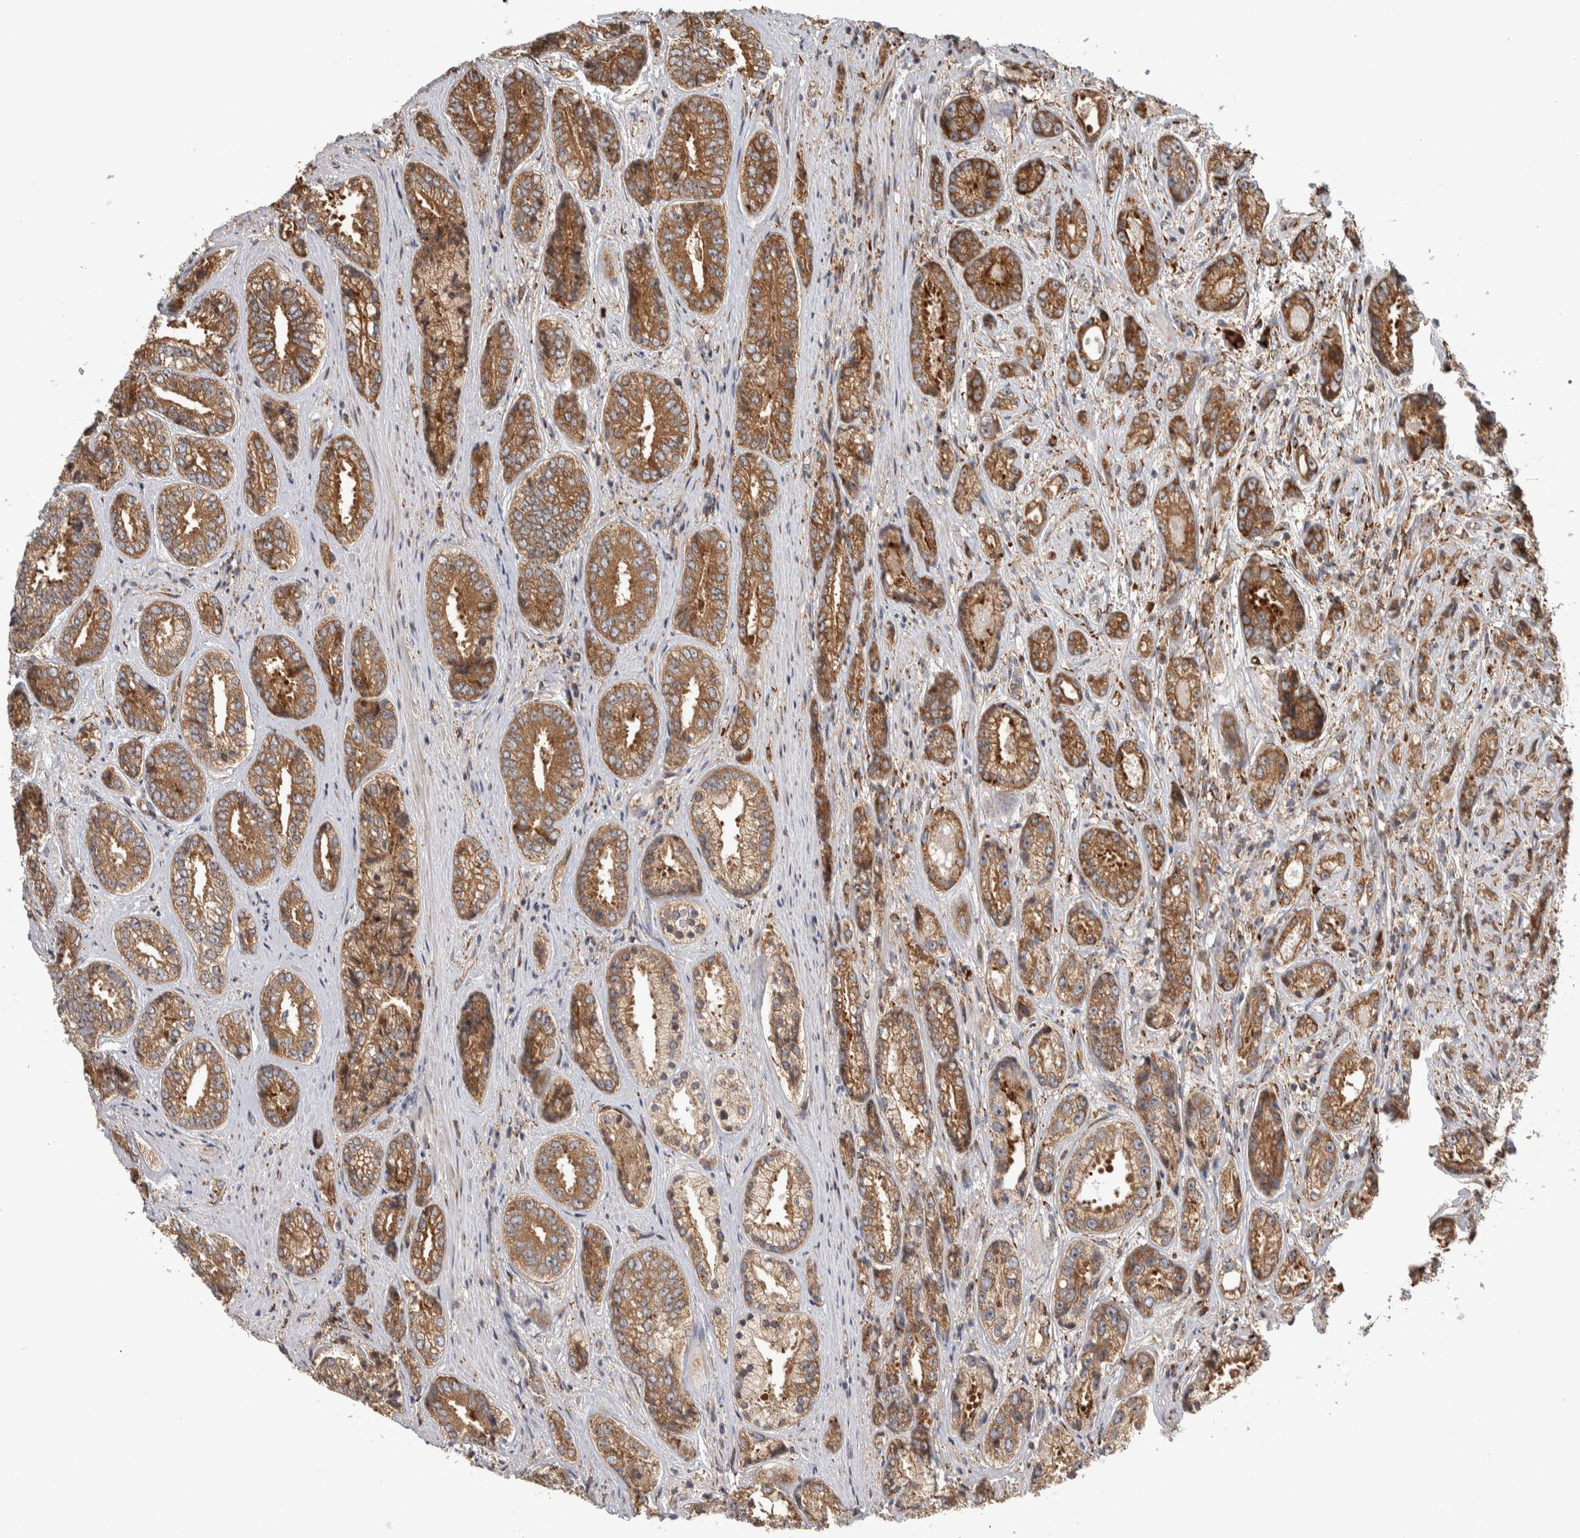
{"staining": {"intensity": "moderate", "quantity": ">75%", "location": "cytoplasmic/membranous"}, "tissue": "prostate cancer", "cell_type": "Tumor cells", "image_type": "cancer", "snomed": [{"axis": "morphology", "description": "Adenocarcinoma, High grade"}, {"axis": "topography", "description": "Prostate"}], "caption": "This is a photomicrograph of immunohistochemistry staining of prostate cancer, which shows moderate staining in the cytoplasmic/membranous of tumor cells.", "gene": "EIF3H", "patient": {"sex": "male", "age": 61}}